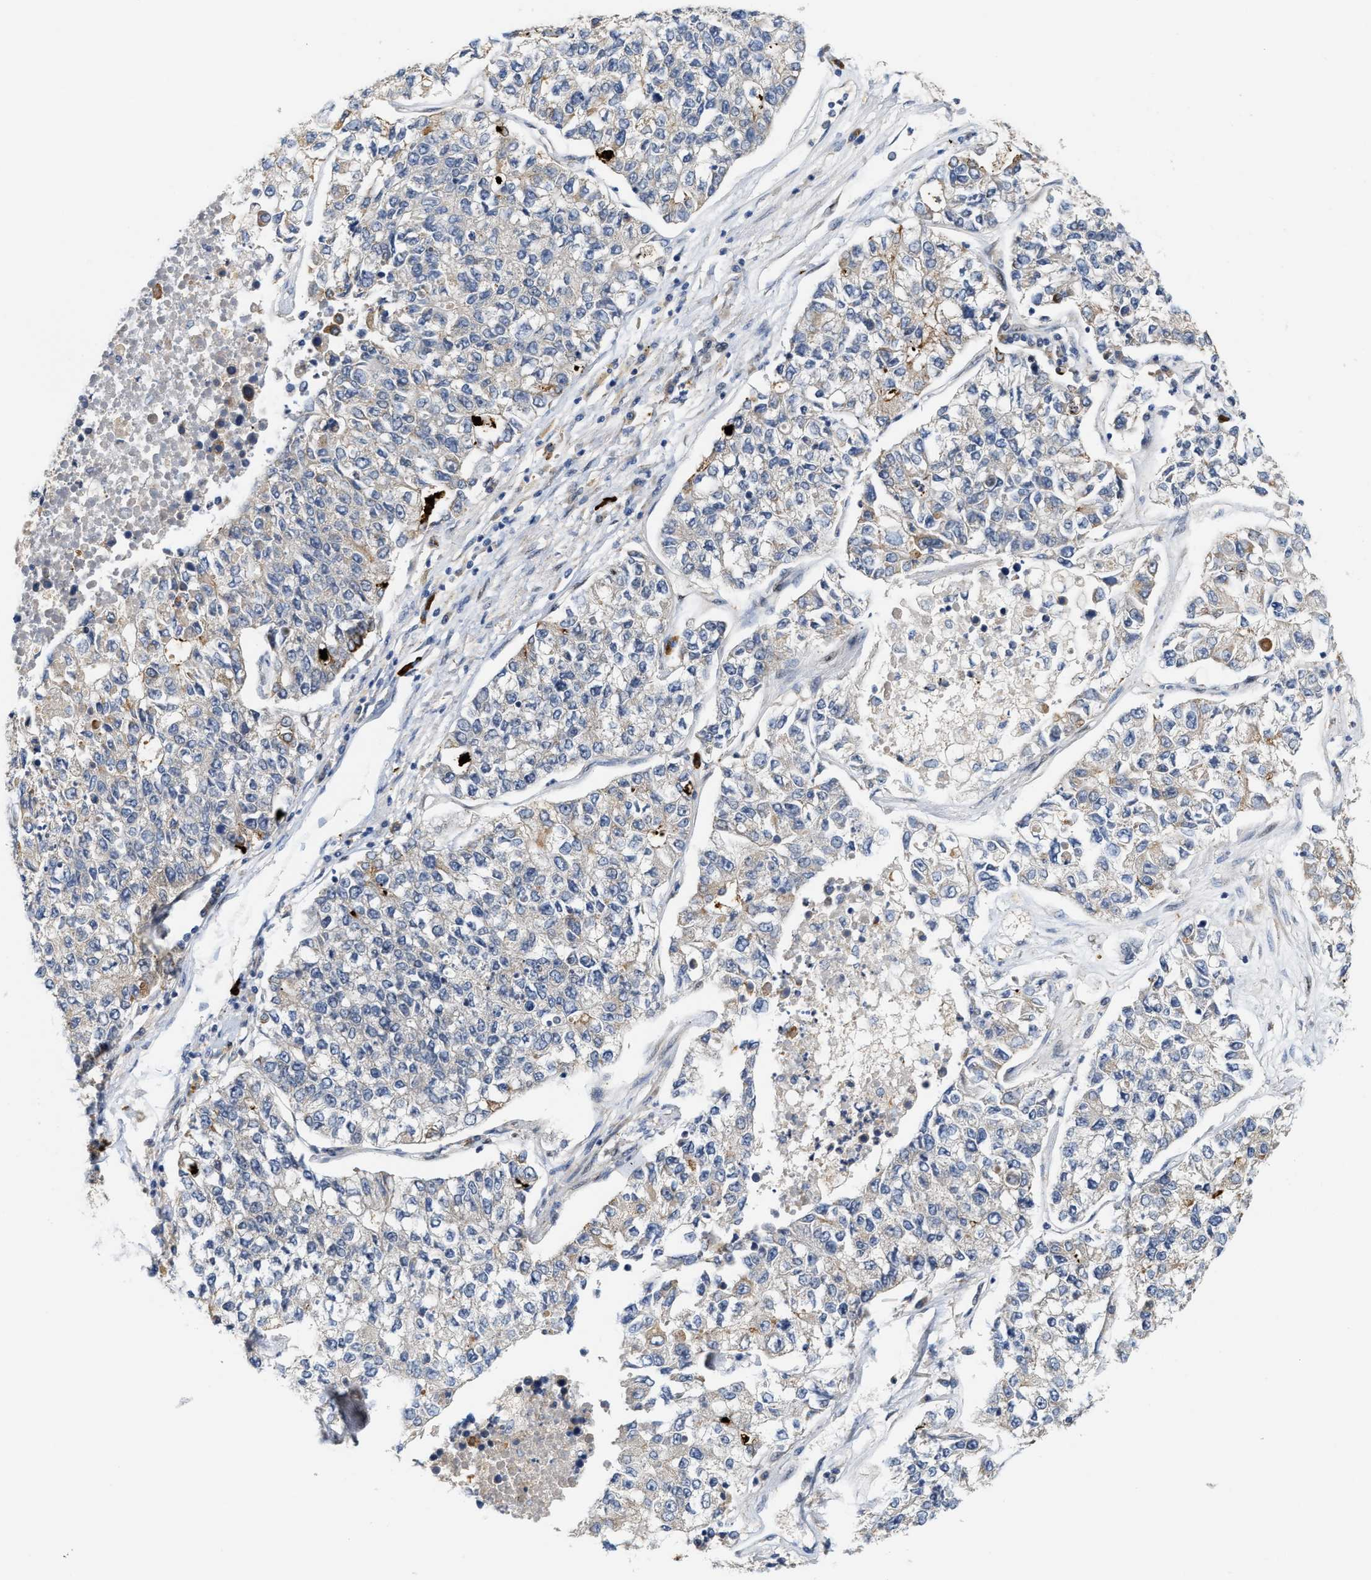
{"staining": {"intensity": "weak", "quantity": "<25%", "location": "cytoplasmic/membranous"}, "tissue": "lung cancer", "cell_type": "Tumor cells", "image_type": "cancer", "snomed": [{"axis": "morphology", "description": "Adenocarcinoma, NOS"}, {"axis": "topography", "description": "Lung"}], "caption": "Tumor cells show no significant staining in adenocarcinoma (lung). (DAB IHC, high magnification).", "gene": "TCF4", "patient": {"sex": "male", "age": 49}}